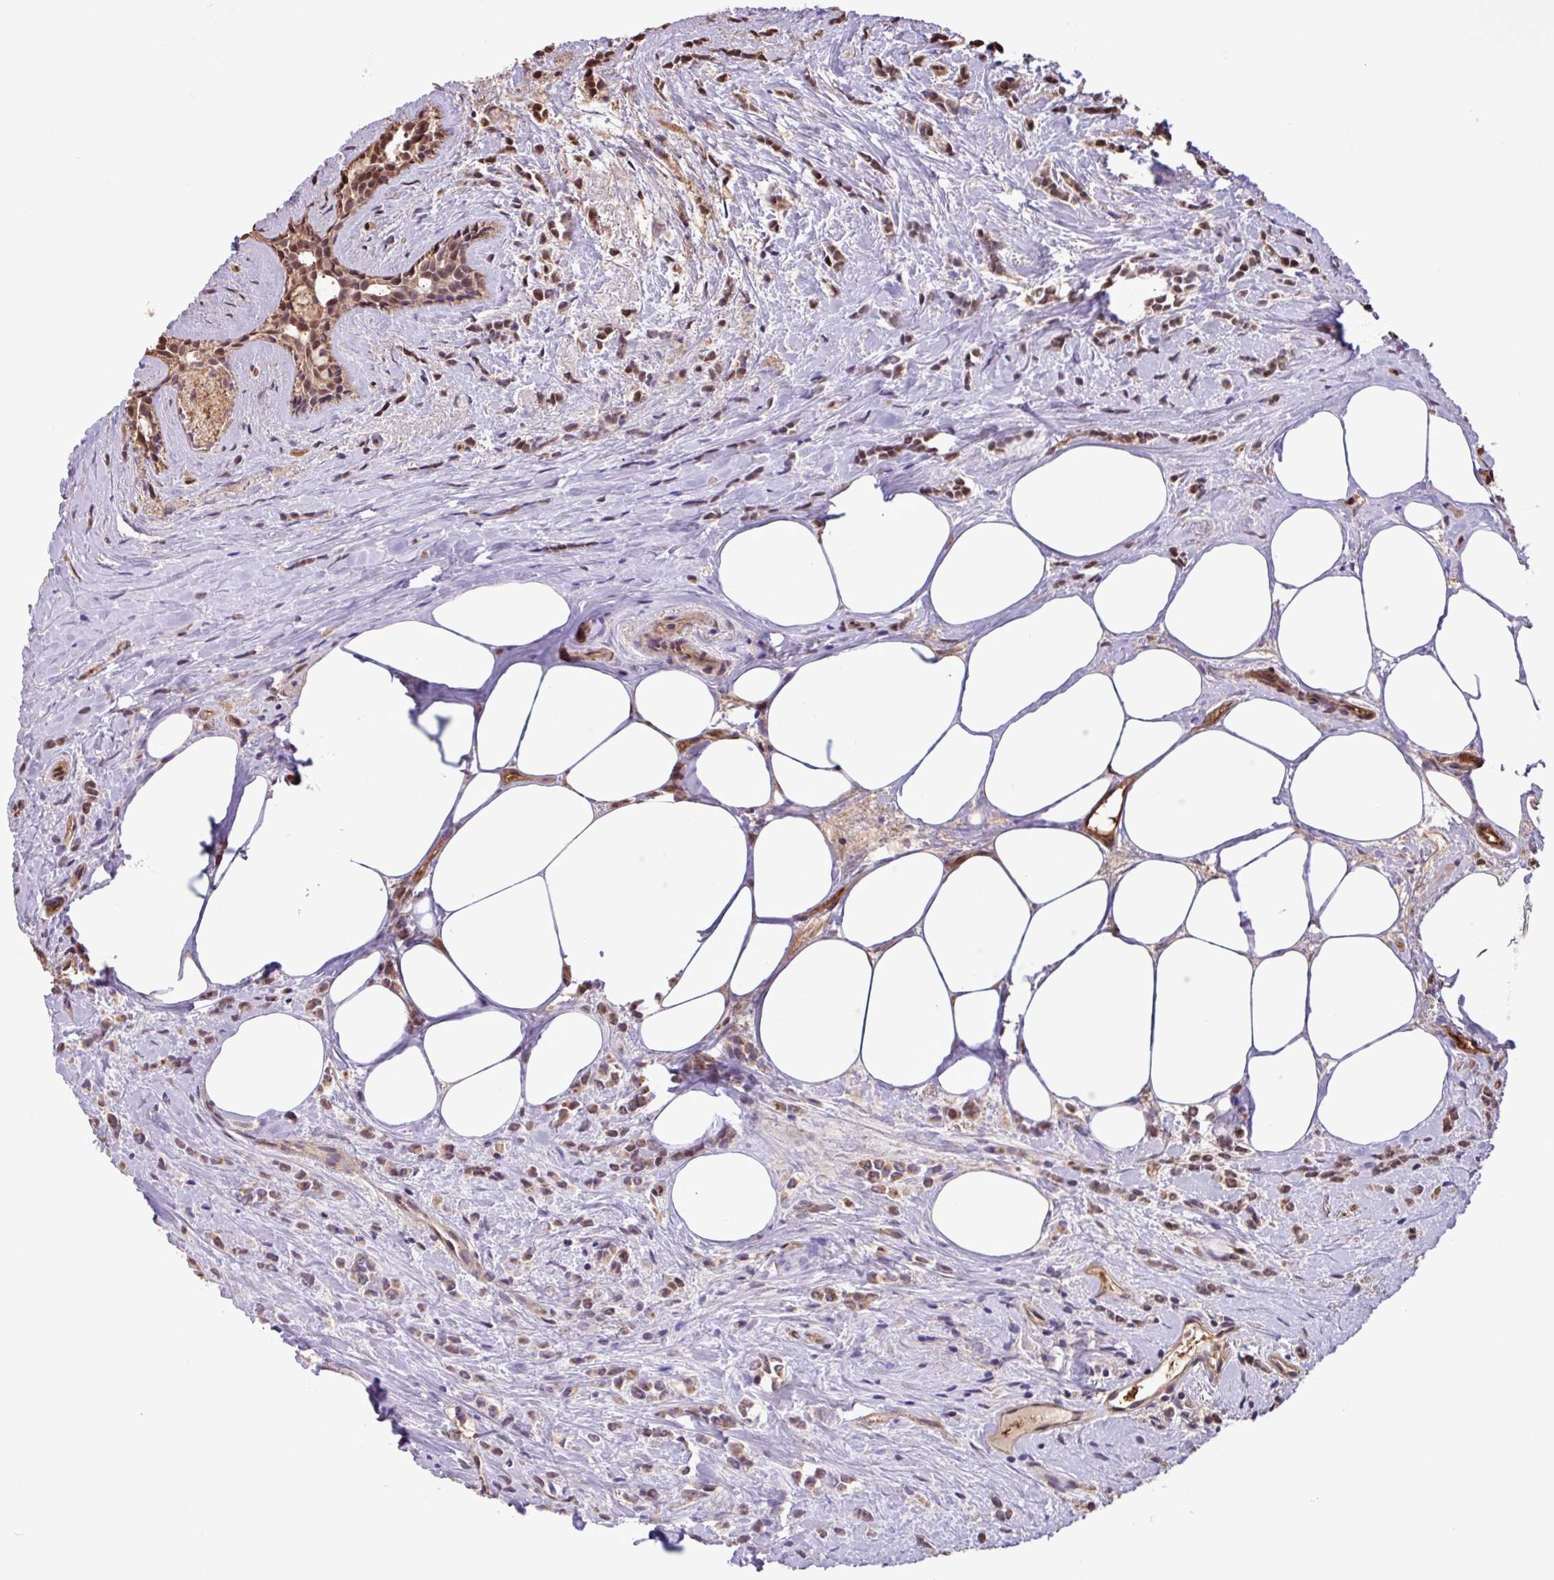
{"staining": {"intensity": "moderate", "quantity": "25%-75%", "location": "nuclear"}, "tissue": "breast cancer", "cell_type": "Tumor cells", "image_type": "cancer", "snomed": [{"axis": "morphology", "description": "Lobular carcinoma"}, {"axis": "topography", "description": "Breast"}], "caption": "Tumor cells show medium levels of moderate nuclear positivity in about 25%-75% of cells in human breast lobular carcinoma. Using DAB (3,3'-diaminobenzidine) (brown) and hematoxylin (blue) stains, captured at high magnification using brightfield microscopy.", "gene": "CHST11", "patient": {"sex": "female", "age": 84}}